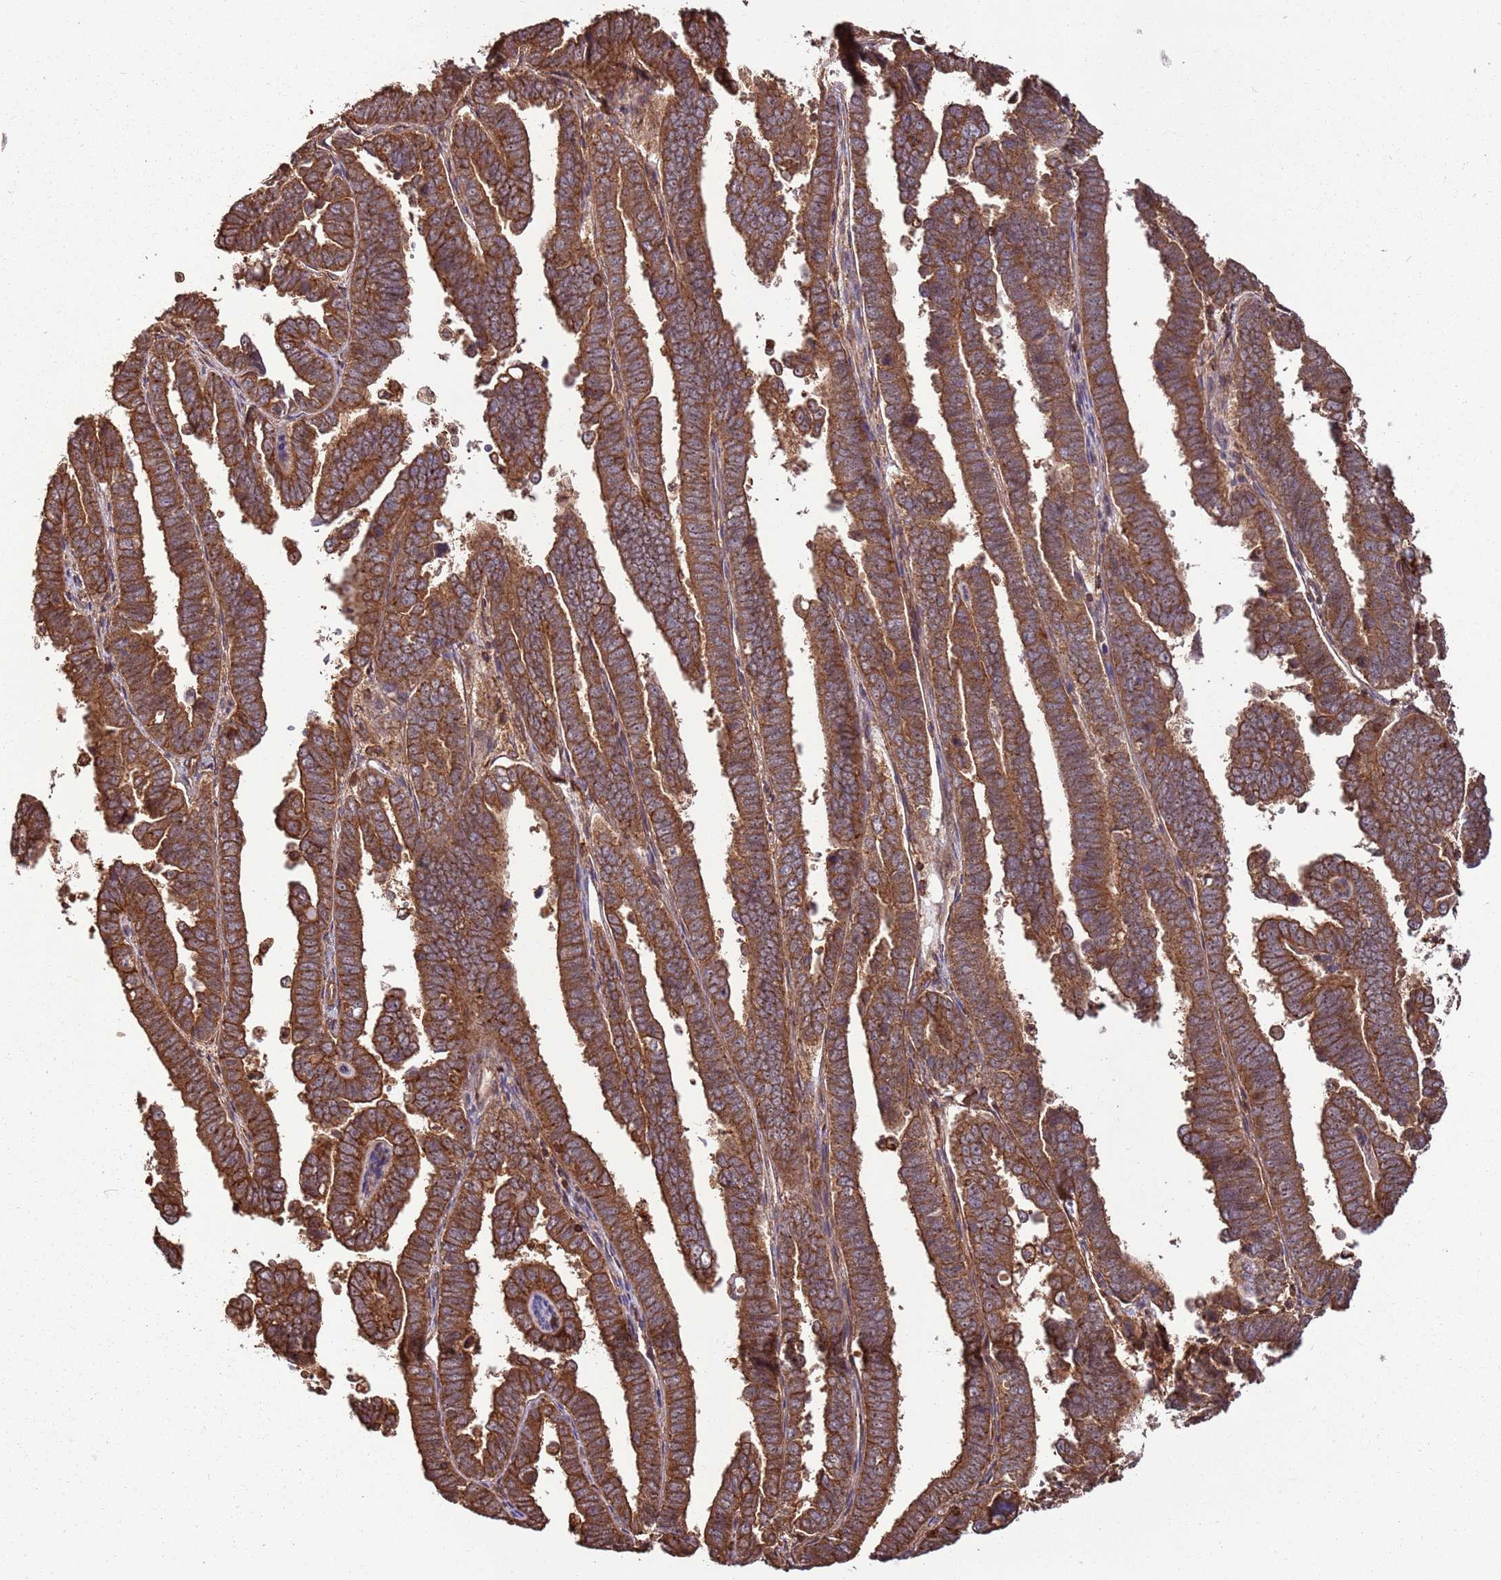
{"staining": {"intensity": "strong", "quantity": ">75%", "location": "cytoplasmic/membranous"}, "tissue": "endometrial cancer", "cell_type": "Tumor cells", "image_type": "cancer", "snomed": [{"axis": "morphology", "description": "Adenocarcinoma, NOS"}, {"axis": "topography", "description": "Endometrium"}], "caption": "Brown immunohistochemical staining in adenocarcinoma (endometrial) exhibits strong cytoplasmic/membranous positivity in about >75% of tumor cells. The staining was performed using DAB, with brown indicating positive protein expression. Nuclei are stained blue with hematoxylin.", "gene": "ACVR2A", "patient": {"sex": "female", "age": 75}}